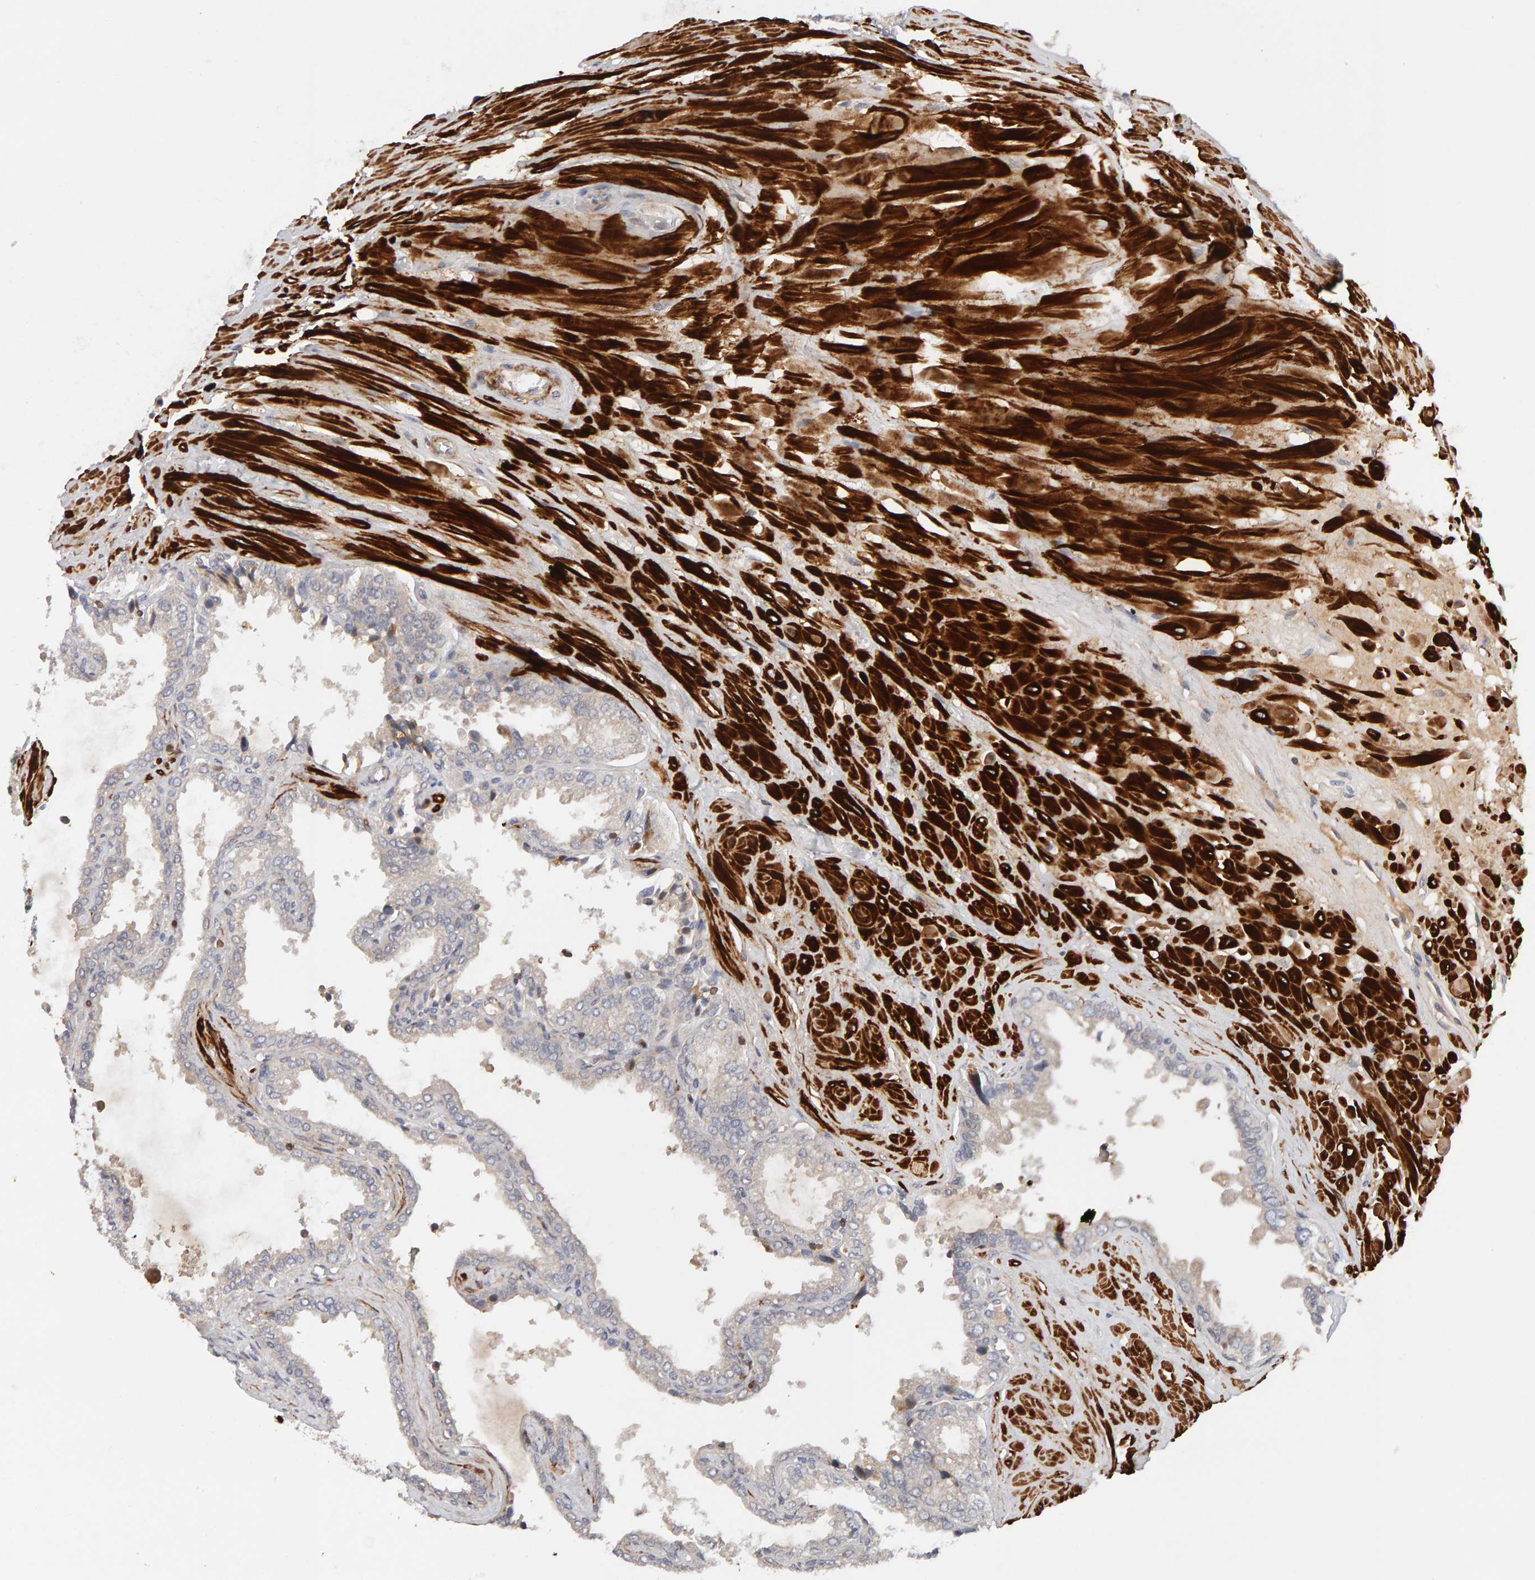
{"staining": {"intensity": "weak", "quantity": "25%-75%", "location": "cytoplasmic/membranous"}, "tissue": "seminal vesicle", "cell_type": "Glandular cells", "image_type": "normal", "snomed": [{"axis": "morphology", "description": "Normal tissue, NOS"}, {"axis": "topography", "description": "Seminal veicle"}], "caption": "Glandular cells demonstrate low levels of weak cytoplasmic/membranous staining in approximately 25%-75% of cells in normal human seminal vesicle. (Stains: DAB in brown, nuclei in blue, Microscopy: brightfield microscopy at high magnification).", "gene": "NUDCD1", "patient": {"sex": "male", "age": 46}}